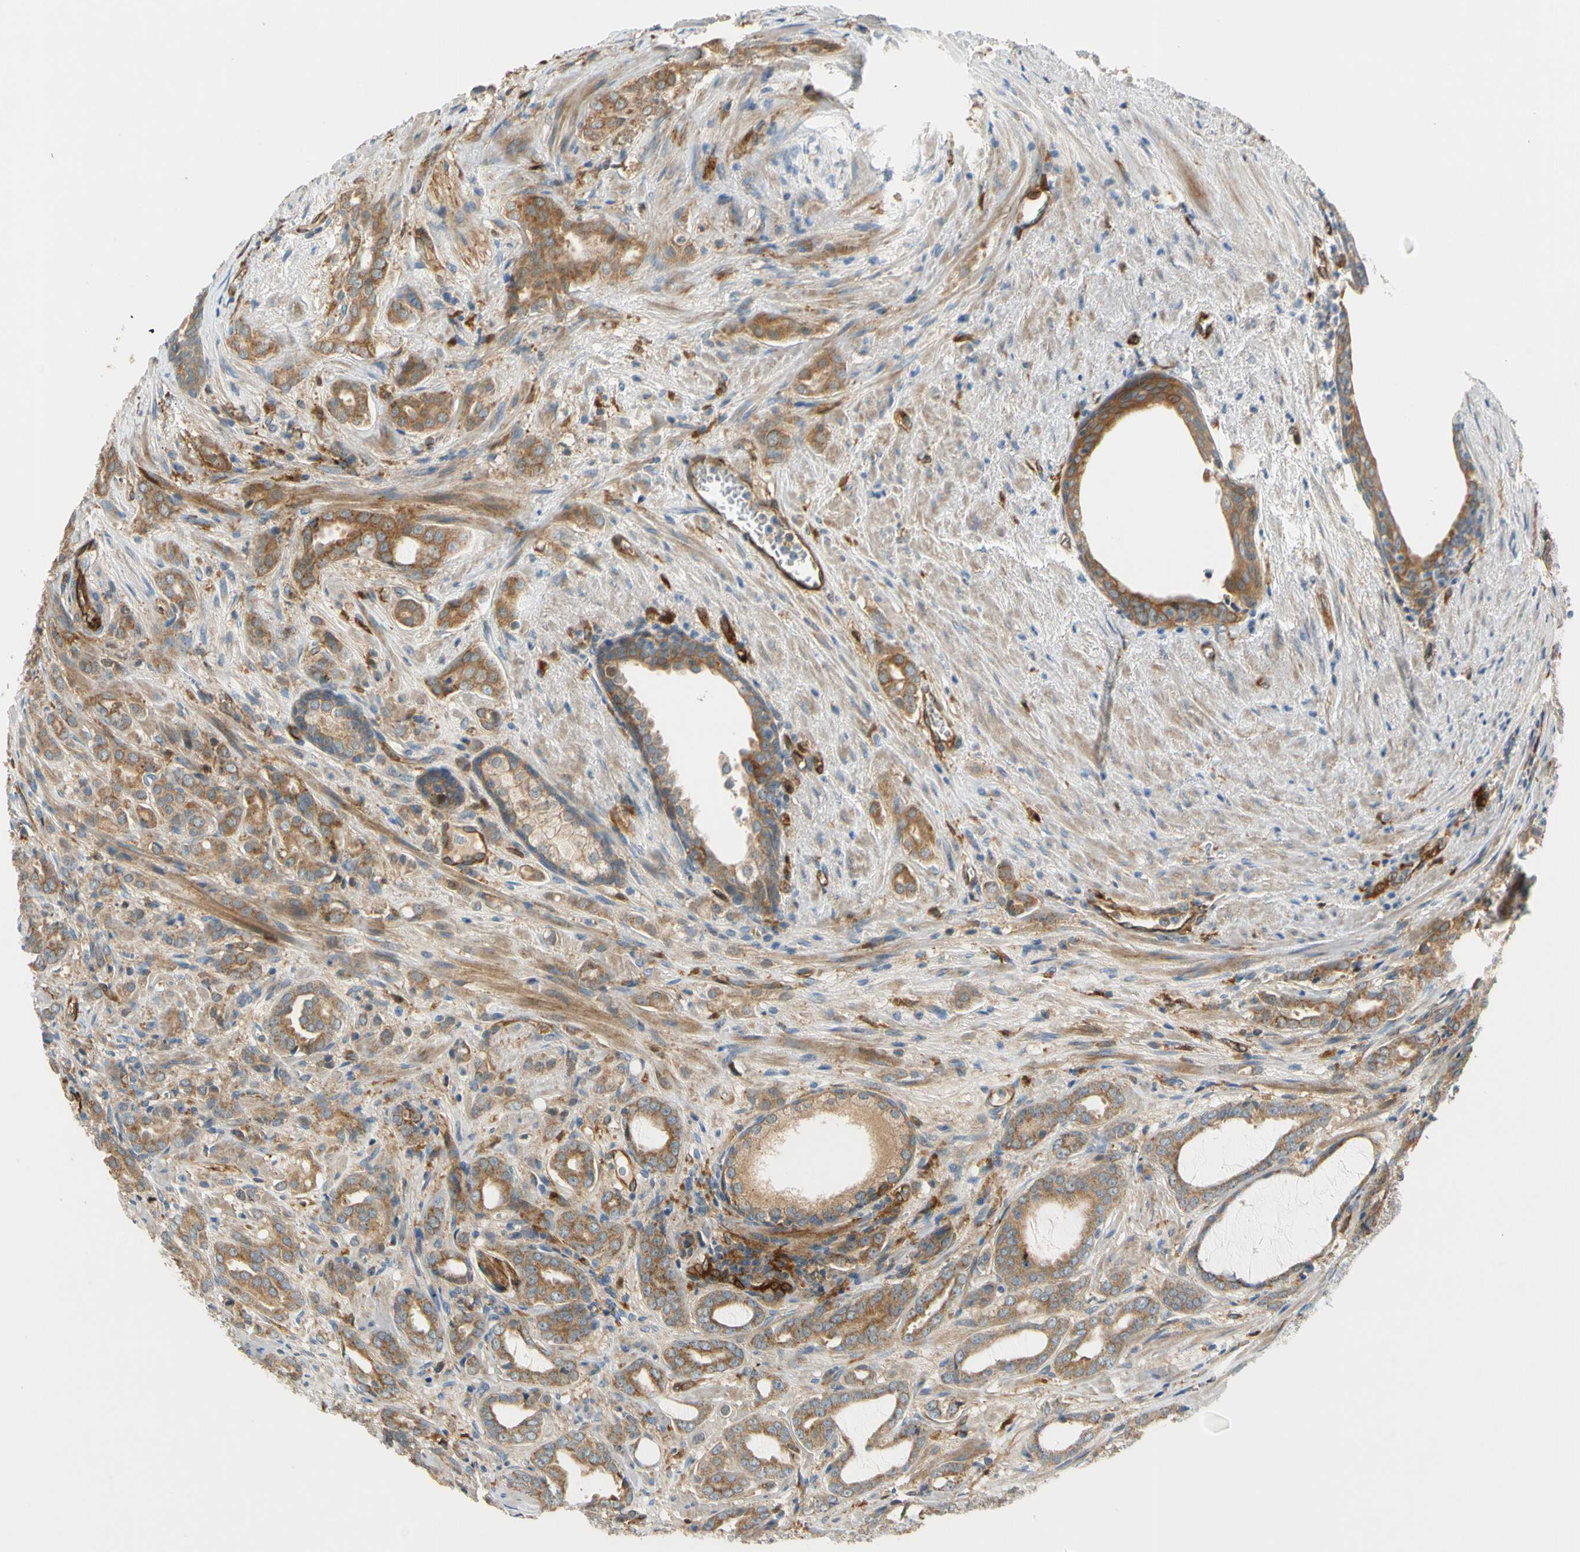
{"staining": {"intensity": "moderate", "quantity": ">75%", "location": "cytoplasmic/membranous"}, "tissue": "prostate cancer", "cell_type": "Tumor cells", "image_type": "cancer", "snomed": [{"axis": "morphology", "description": "Adenocarcinoma, High grade"}, {"axis": "topography", "description": "Prostate"}], "caption": "Immunohistochemical staining of prostate cancer exhibits moderate cytoplasmic/membranous protein expression in about >75% of tumor cells.", "gene": "PARP14", "patient": {"sex": "male", "age": 64}}